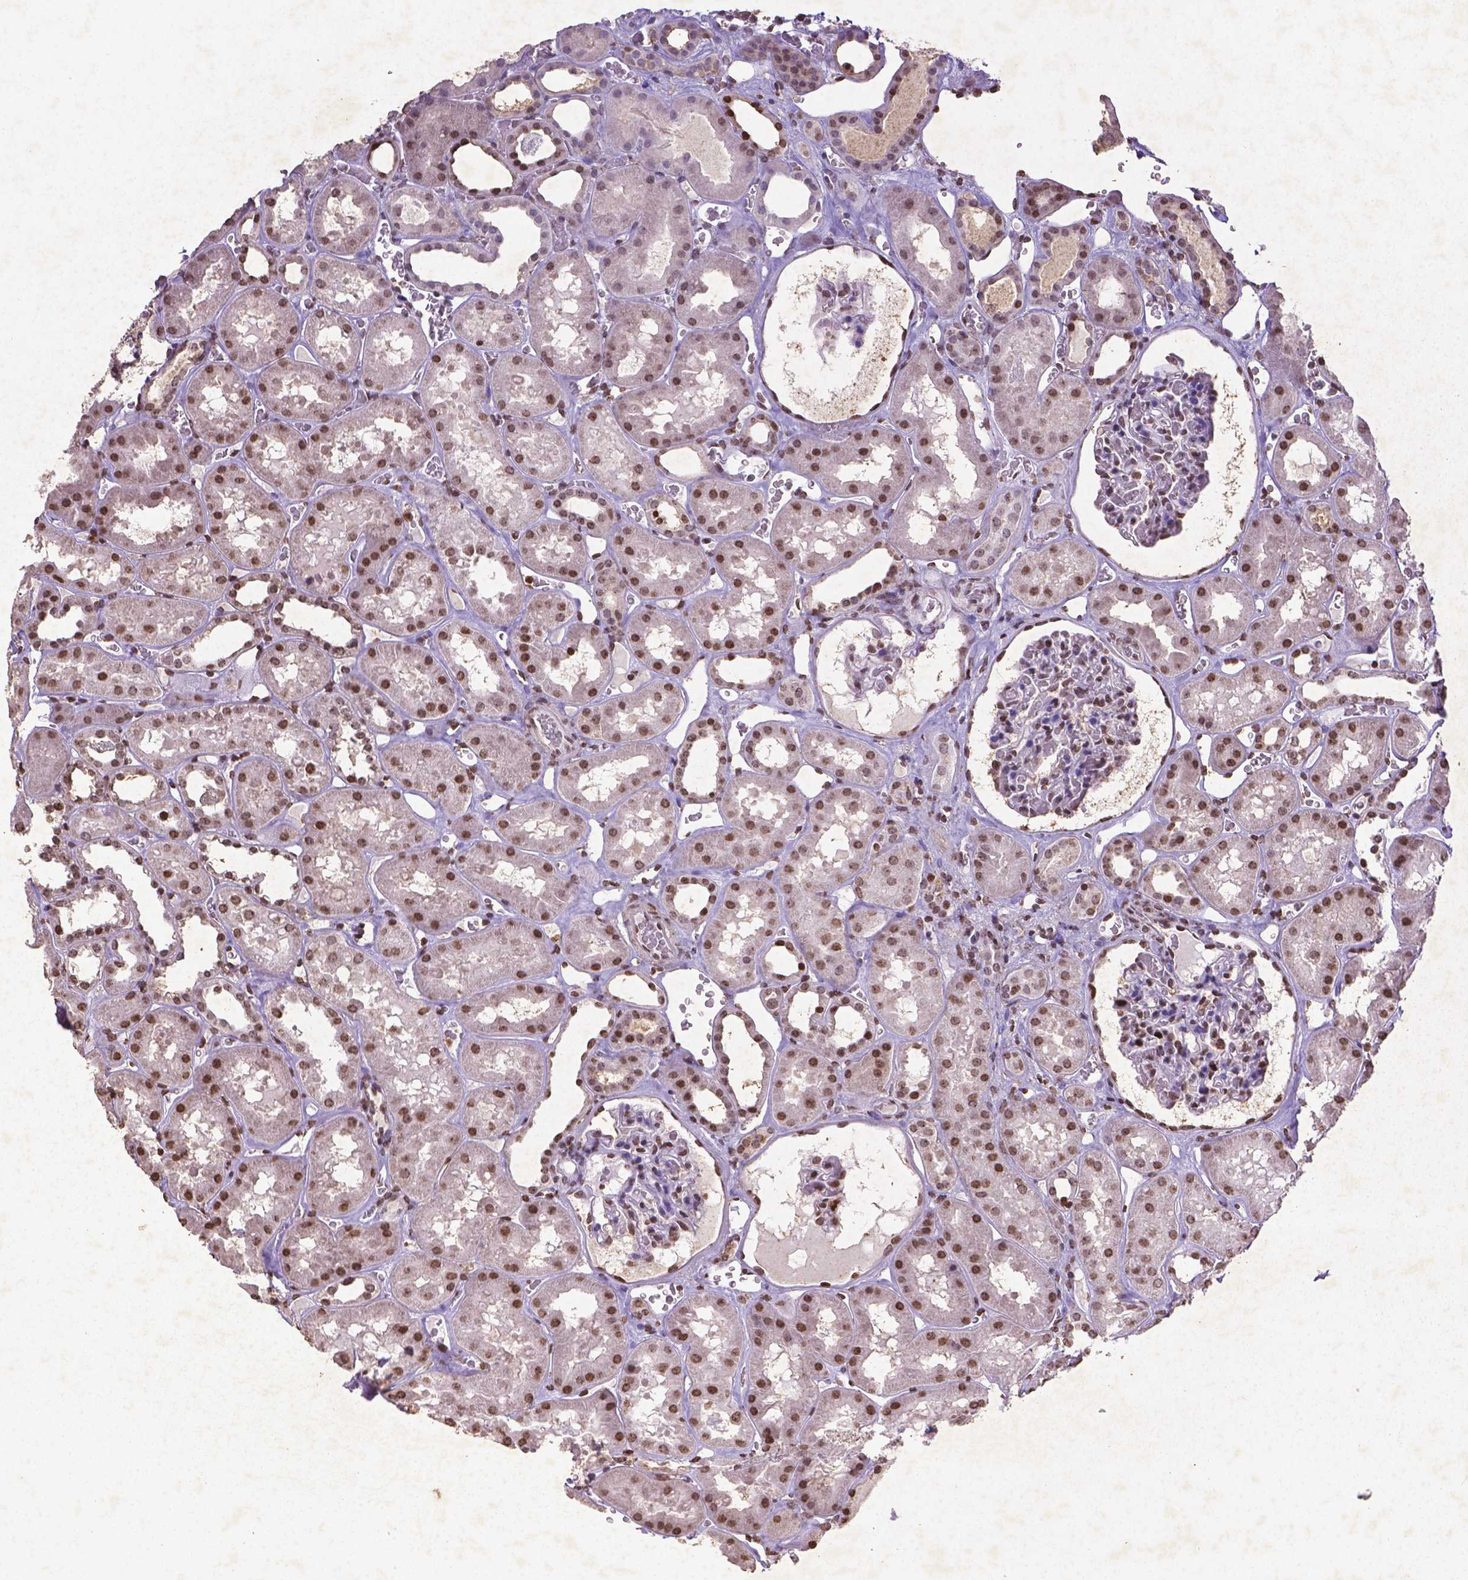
{"staining": {"intensity": "strong", "quantity": "<25%", "location": "nuclear"}, "tissue": "kidney", "cell_type": "Cells in glomeruli", "image_type": "normal", "snomed": [{"axis": "morphology", "description": "Normal tissue, NOS"}, {"axis": "topography", "description": "Kidney"}], "caption": "This image demonstrates benign kidney stained with immunohistochemistry to label a protein in brown. The nuclear of cells in glomeruli show strong positivity for the protein. Nuclei are counter-stained blue.", "gene": "CDKN1A", "patient": {"sex": "female", "age": 41}}